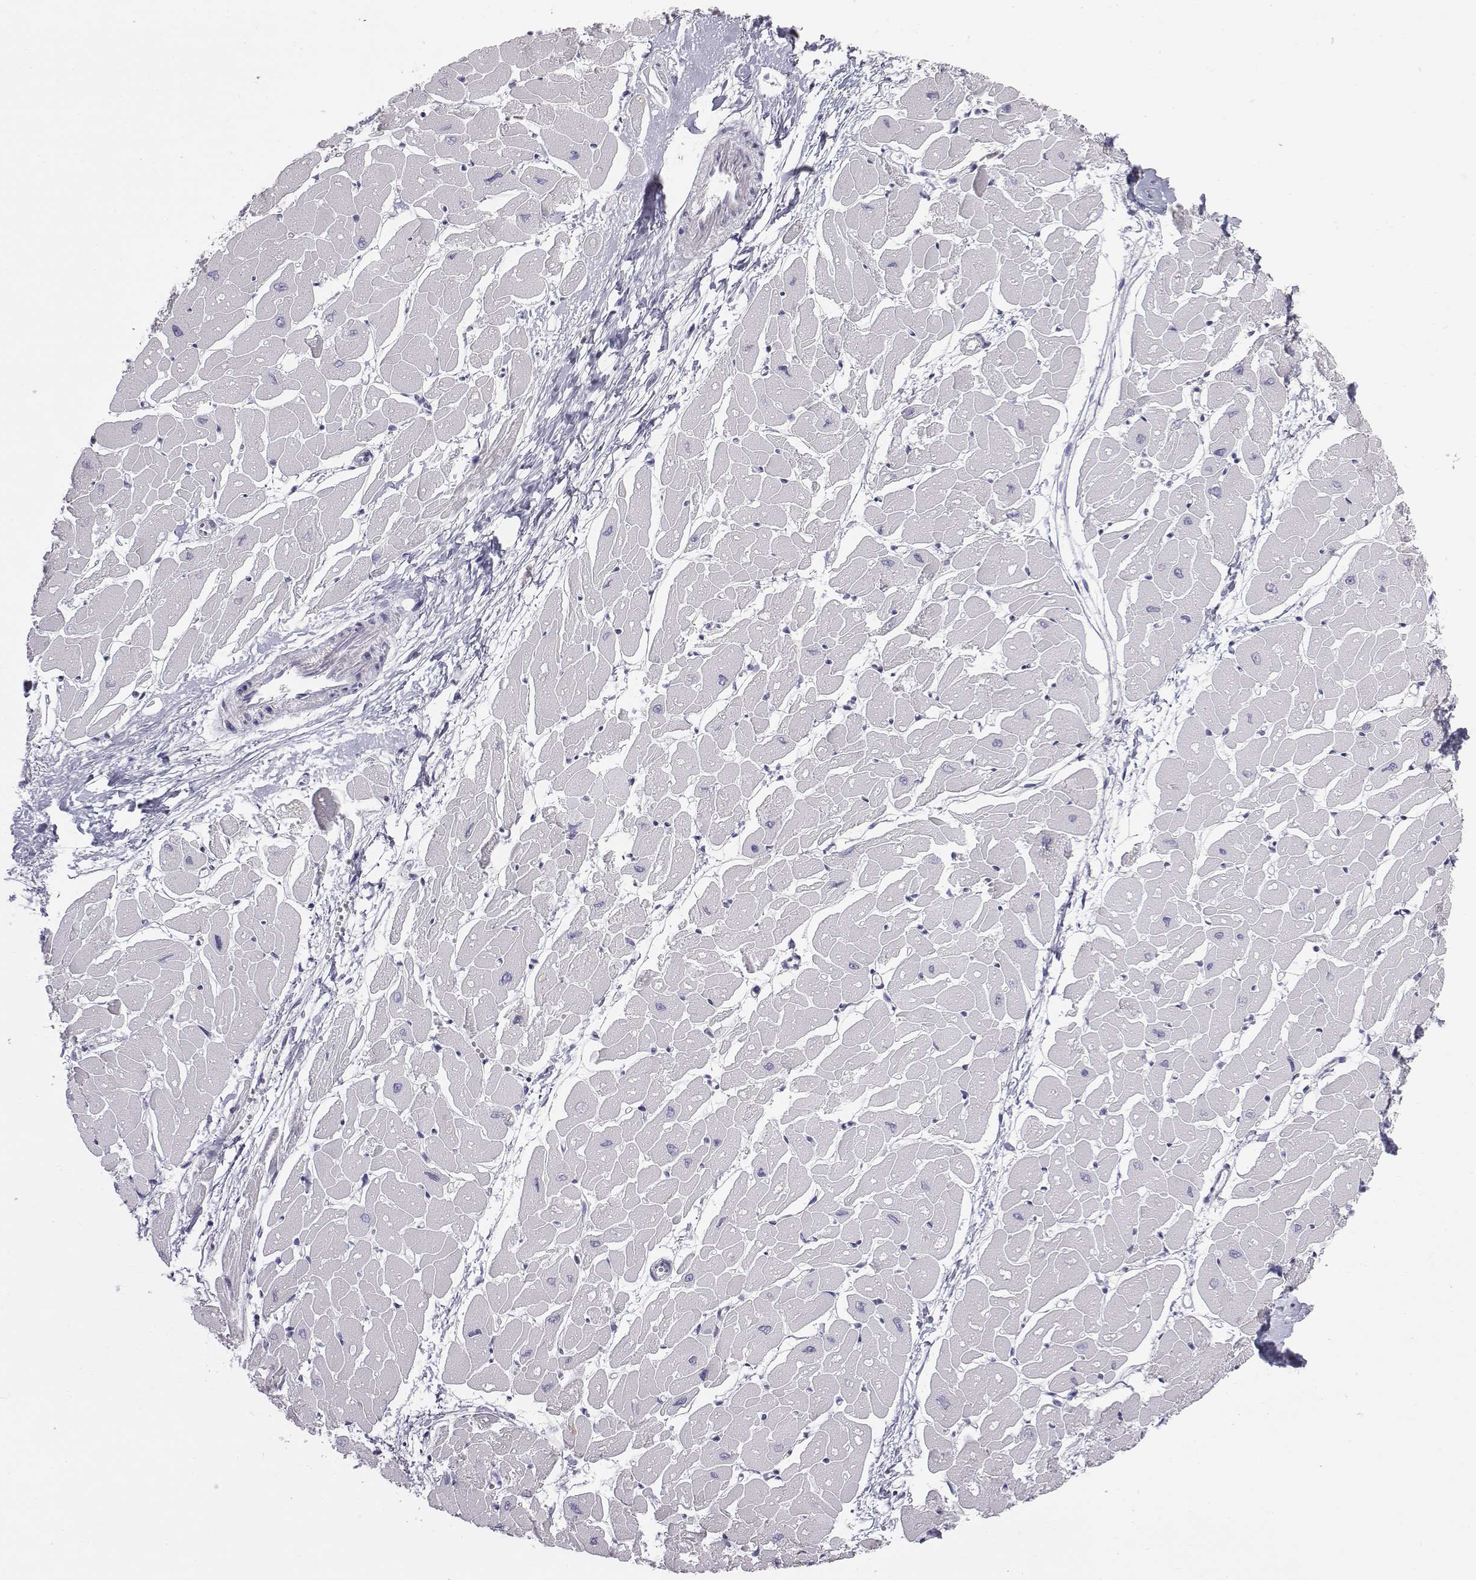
{"staining": {"intensity": "negative", "quantity": "none", "location": "none"}, "tissue": "heart muscle", "cell_type": "Cardiomyocytes", "image_type": "normal", "snomed": [{"axis": "morphology", "description": "Normal tissue, NOS"}, {"axis": "topography", "description": "Heart"}], "caption": "Human heart muscle stained for a protein using immunohistochemistry displays no staining in cardiomyocytes.", "gene": "C6orf58", "patient": {"sex": "male", "age": 57}}